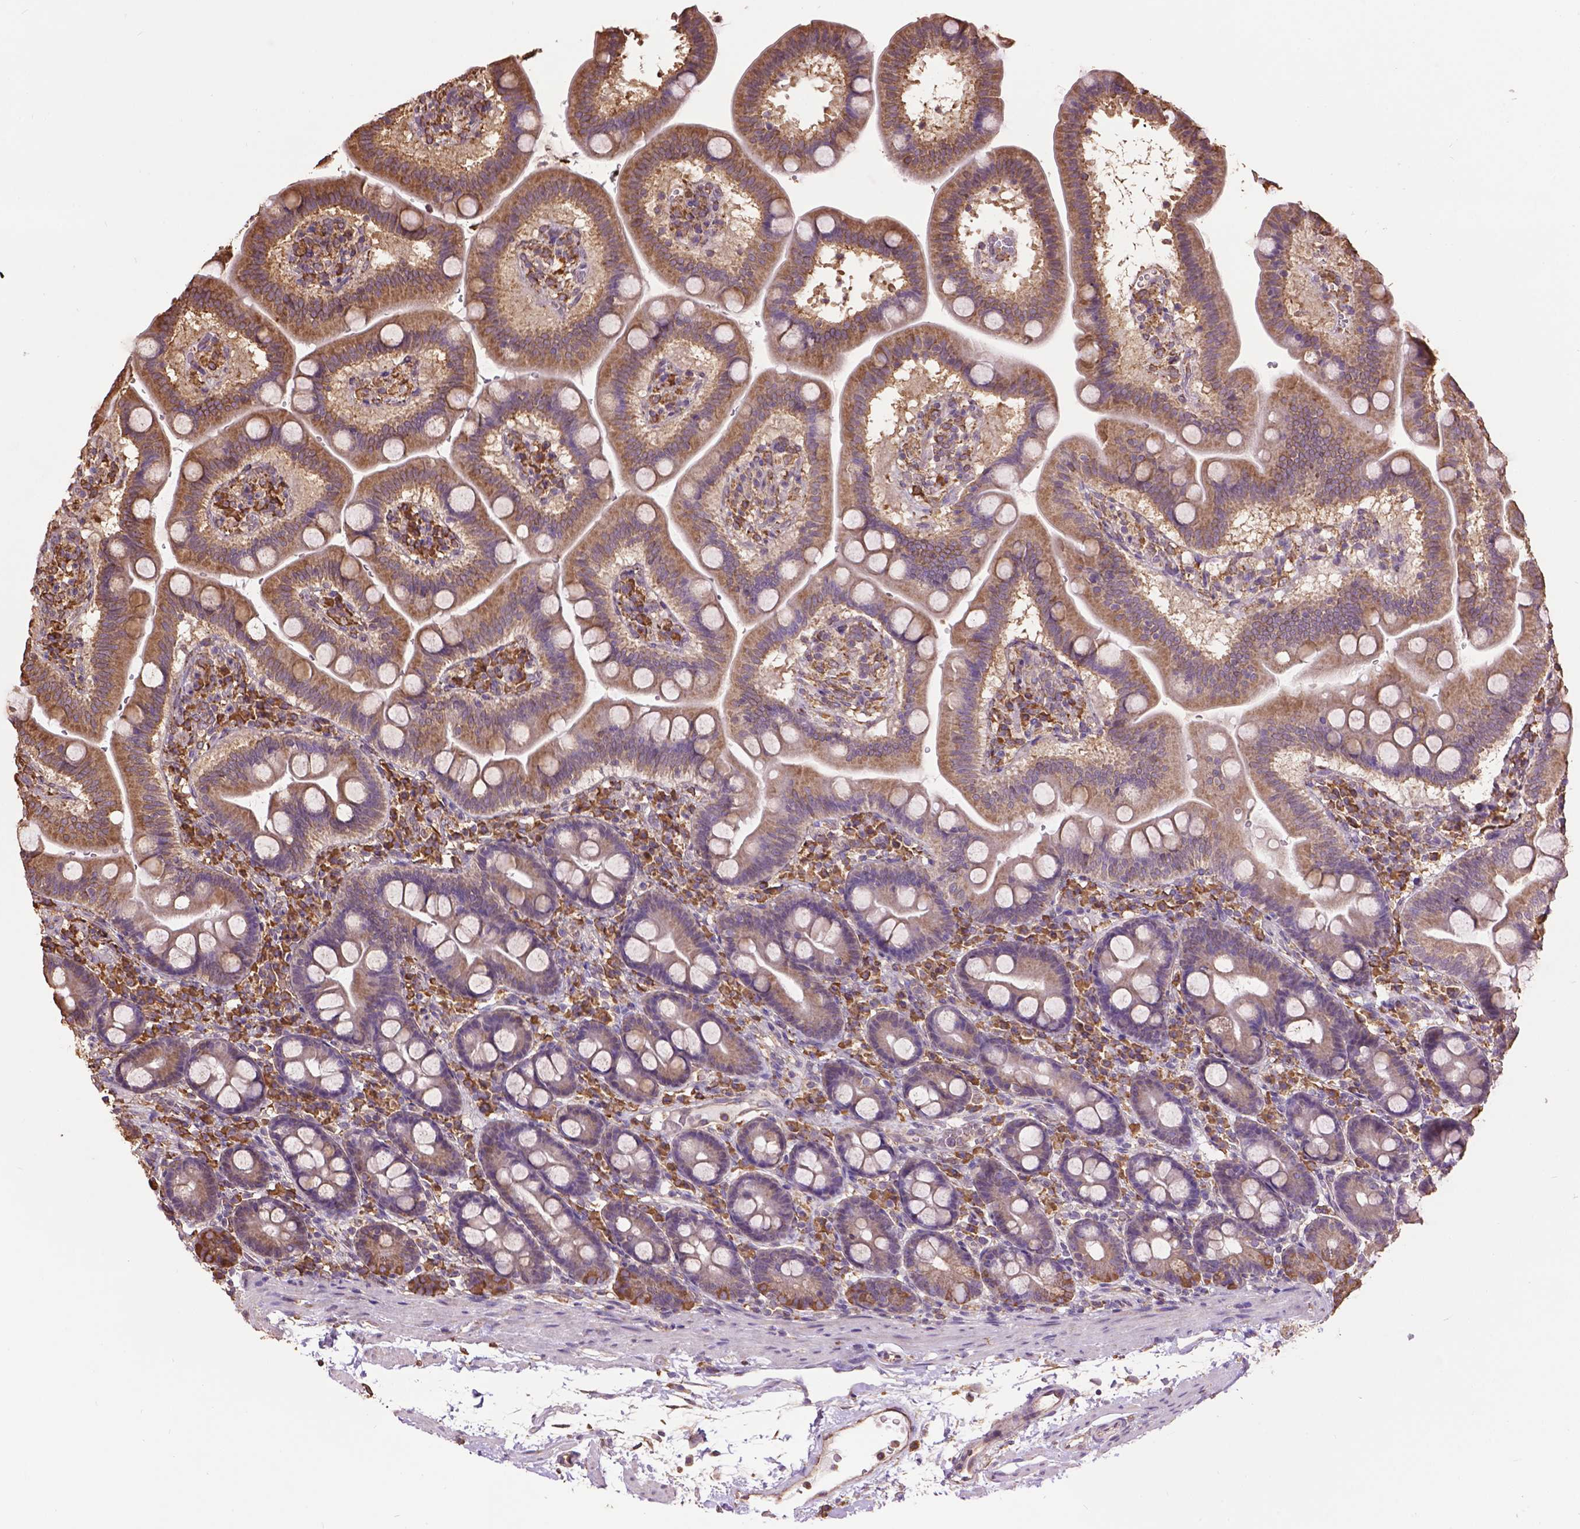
{"staining": {"intensity": "moderate", "quantity": ">75%", "location": "cytoplasmic/membranous"}, "tissue": "duodenum", "cell_type": "Glandular cells", "image_type": "normal", "snomed": [{"axis": "morphology", "description": "Normal tissue, NOS"}, {"axis": "topography", "description": "Duodenum"}], "caption": "A medium amount of moderate cytoplasmic/membranous expression is seen in about >75% of glandular cells in normal duodenum.", "gene": "PPP2R5E", "patient": {"sex": "male", "age": 59}}